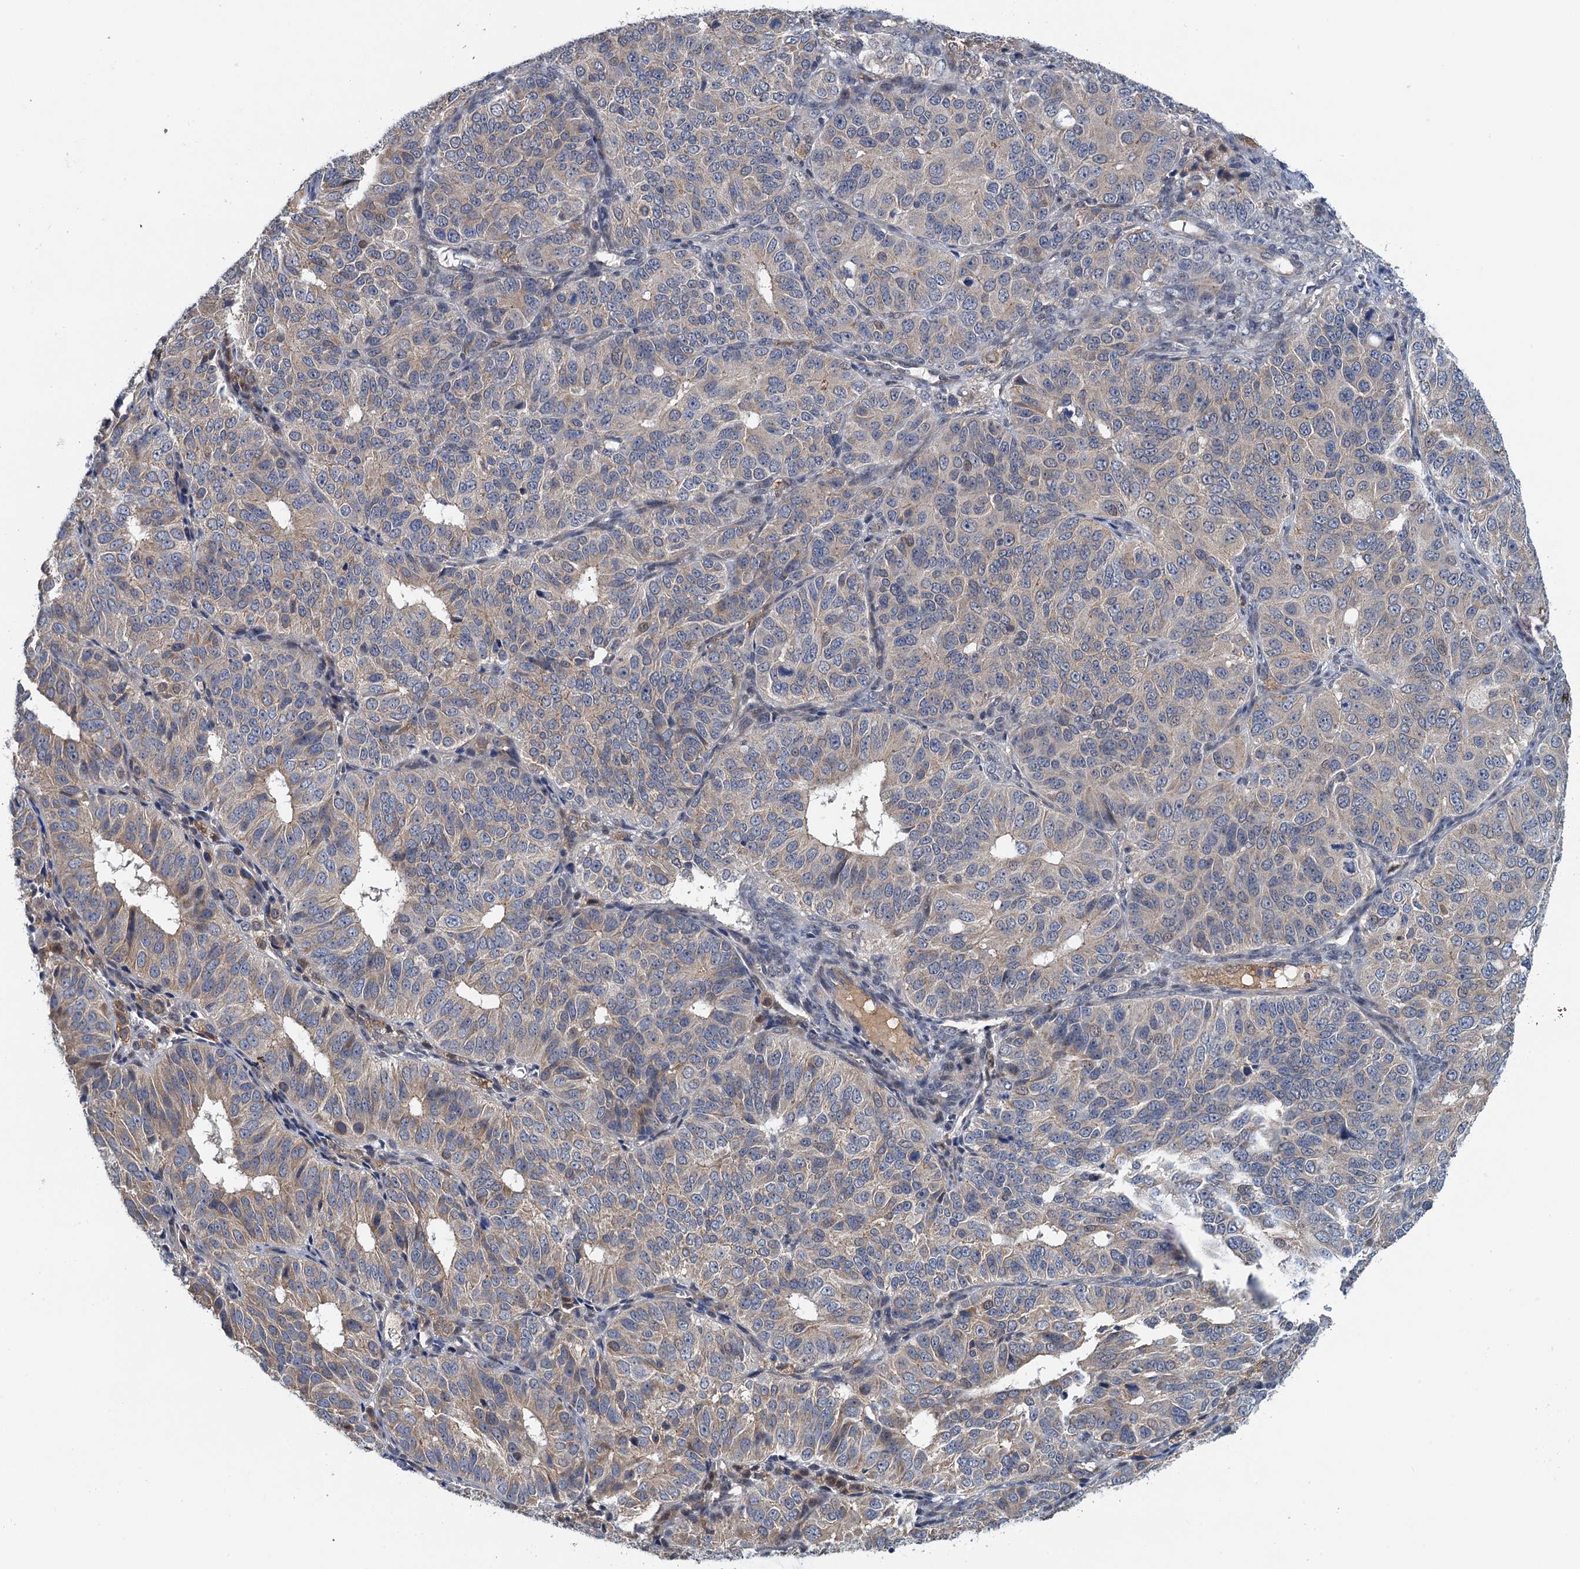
{"staining": {"intensity": "negative", "quantity": "none", "location": "none"}, "tissue": "ovarian cancer", "cell_type": "Tumor cells", "image_type": "cancer", "snomed": [{"axis": "morphology", "description": "Carcinoma, endometroid"}, {"axis": "topography", "description": "Ovary"}], "caption": "A micrograph of ovarian cancer stained for a protein reveals no brown staining in tumor cells.", "gene": "MDM1", "patient": {"sex": "female", "age": 51}}